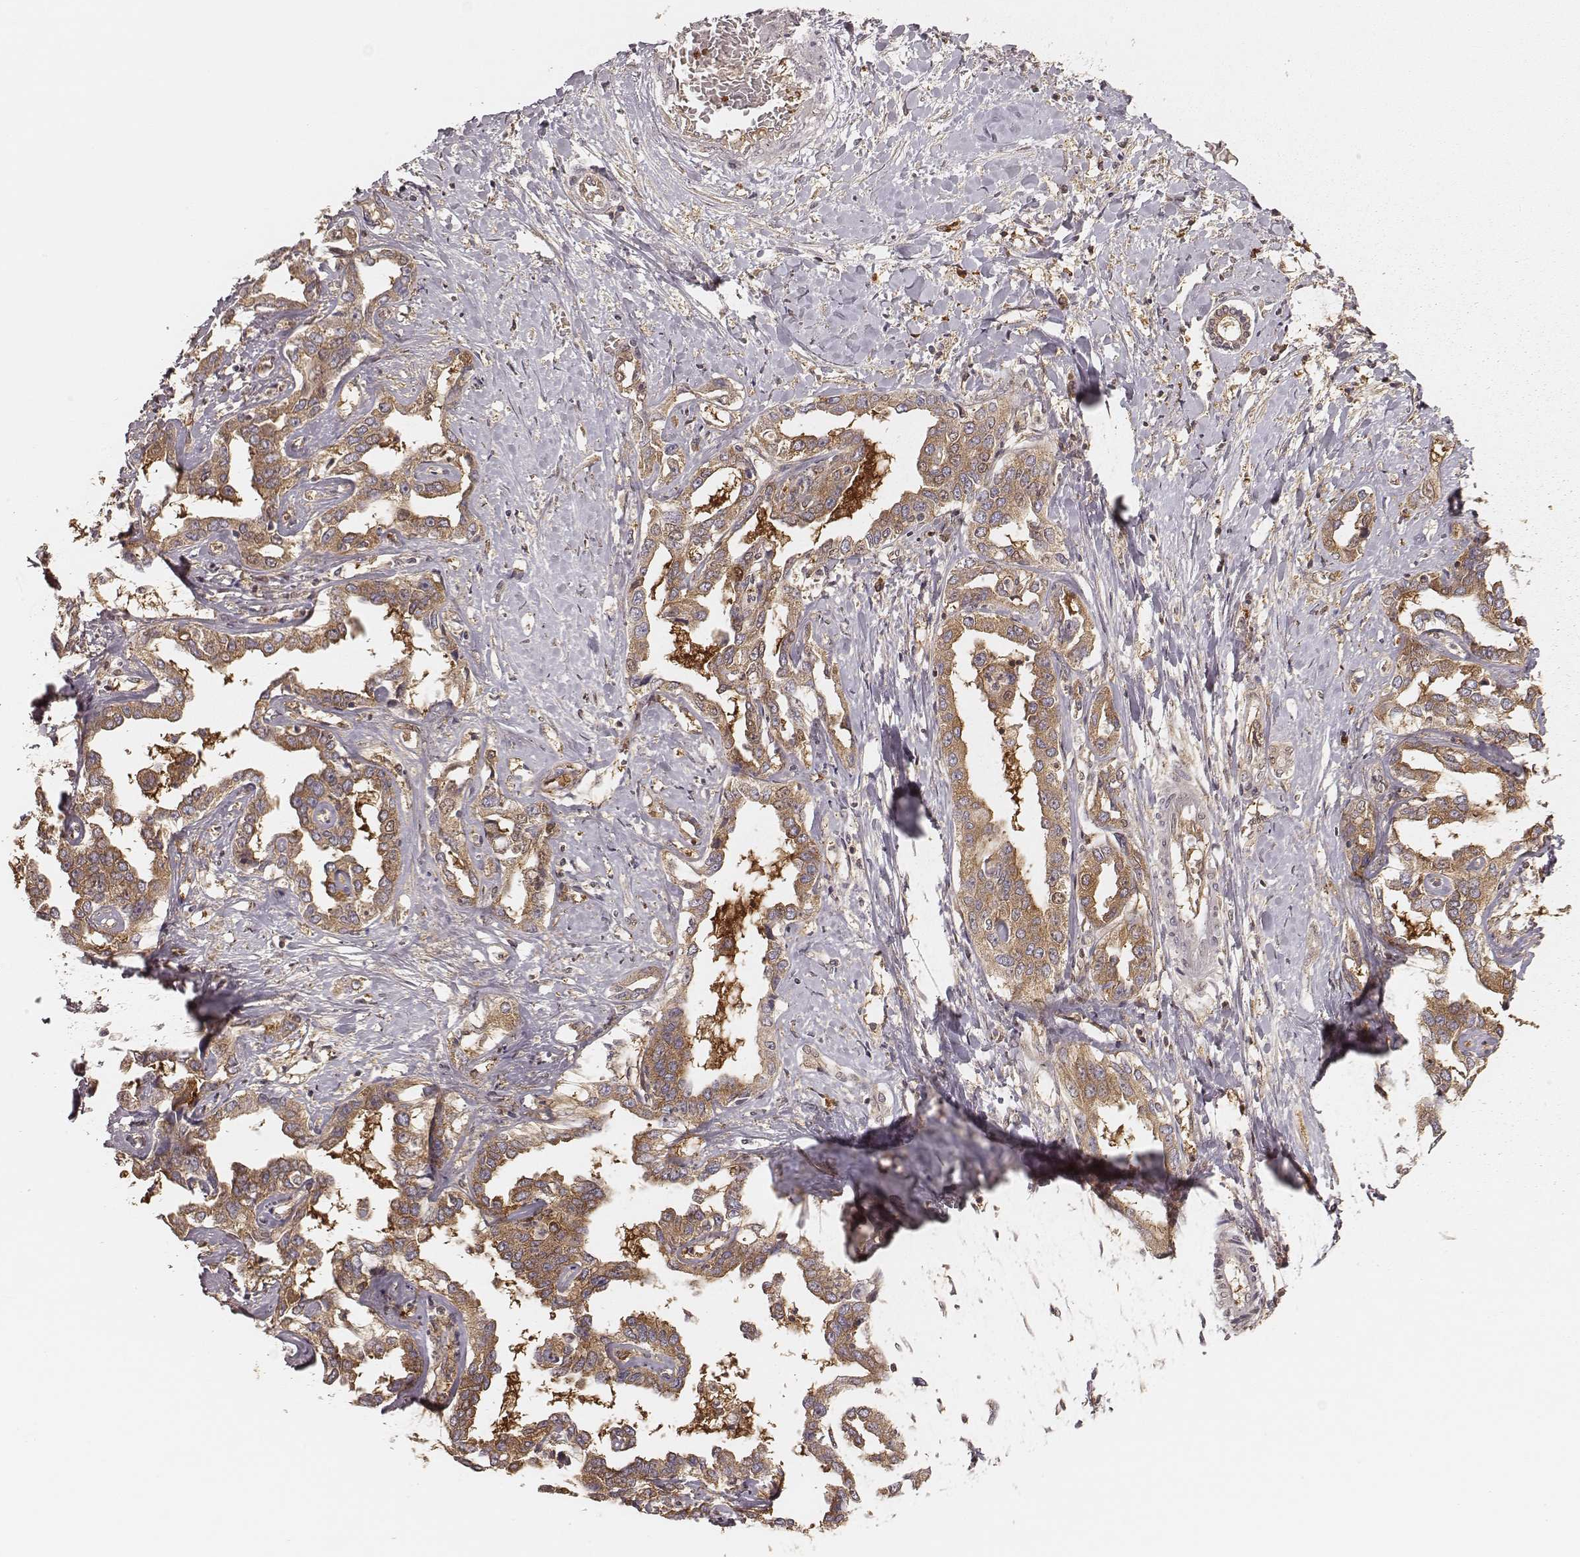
{"staining": {"intensity": "strong", "quantity": ">75%", "location": "cytoplasmic/membranous"}, "tissue": "liver cancer", "cell_type": "Tumor cells", "image_type": "cancer", "snomed": [{"axis": "morphology", "description": "Cholangiocarcinoma"}, {"axis": "topography", "description": "Liver"}], "caption": "A brown stain labels strong cytoplasmic/membranous positivity of a protein in human liver cancer (cholangiocarcinoma) tumor cells. The protein is stained brown, and the nuclei are stained in blue (DAB (3,3'-diaminobenzidine) IHC with brightfield microscopy, high magnification).", "gene": "CARS1", "patient": {"sex": "male", "age": 59}}